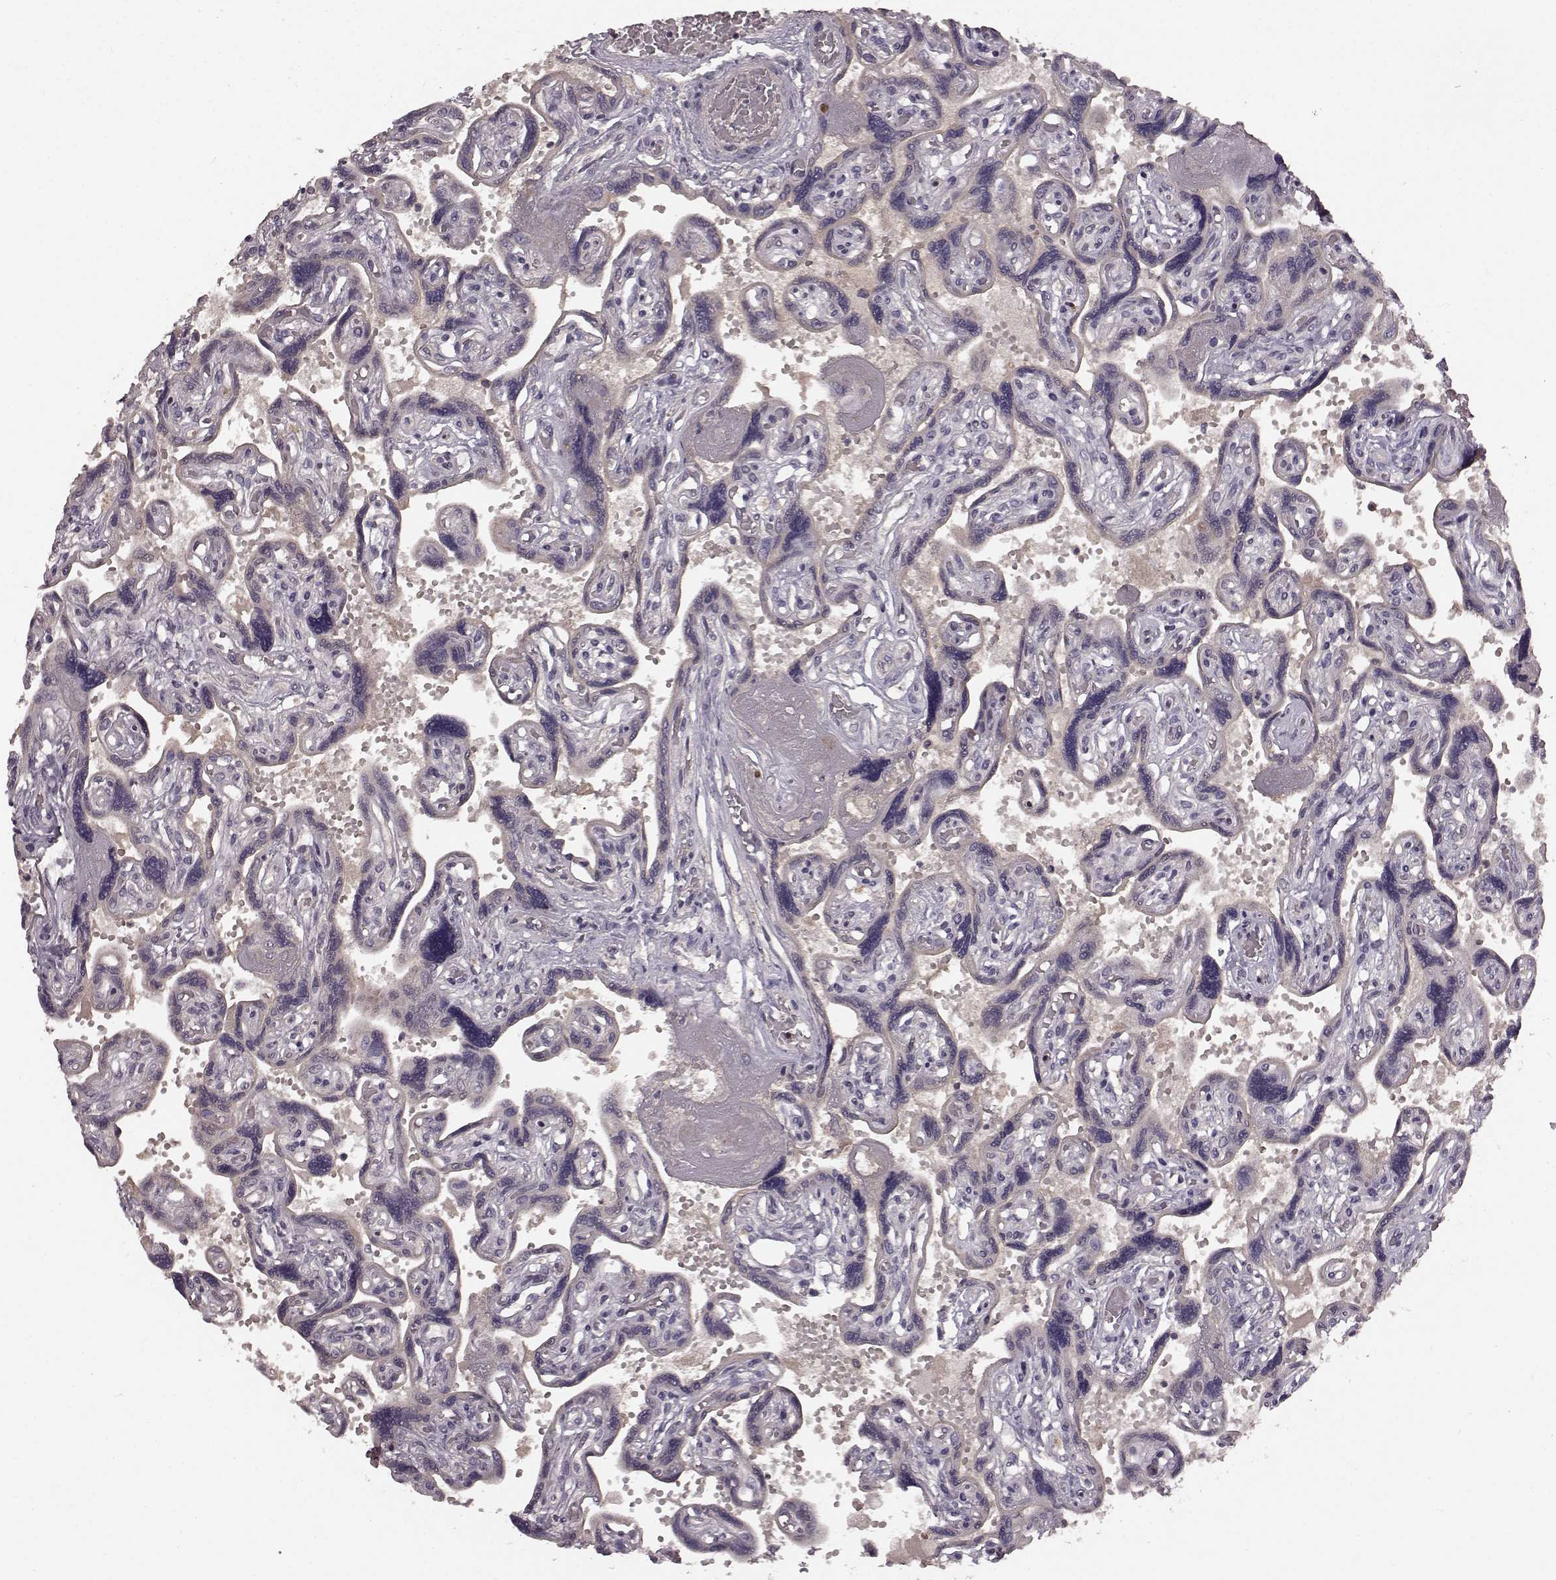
{"staining": {"intensity": "negative", "quantity": "none", "location": "none"}, "tissue": "placenta", "cell_type": "Decidual cells", "image_type": "normal", "snomed": [{"axis": "morphology", "description": "Normal tissue, NOS"}, {"axis": "topography", "description": "Placenta"}], "caption": "High magnification brightfield microscopy of benign placenta stained with DAB (3,3'-diaminobenzidine) (brown) and counterstained with hematoxylin (blue): decidual cells show no significant staining. (IHC, brightfield microscopy, high magnification).", "gene": "SLC22A18", "patient": {"sex": "female", "age": 32}}